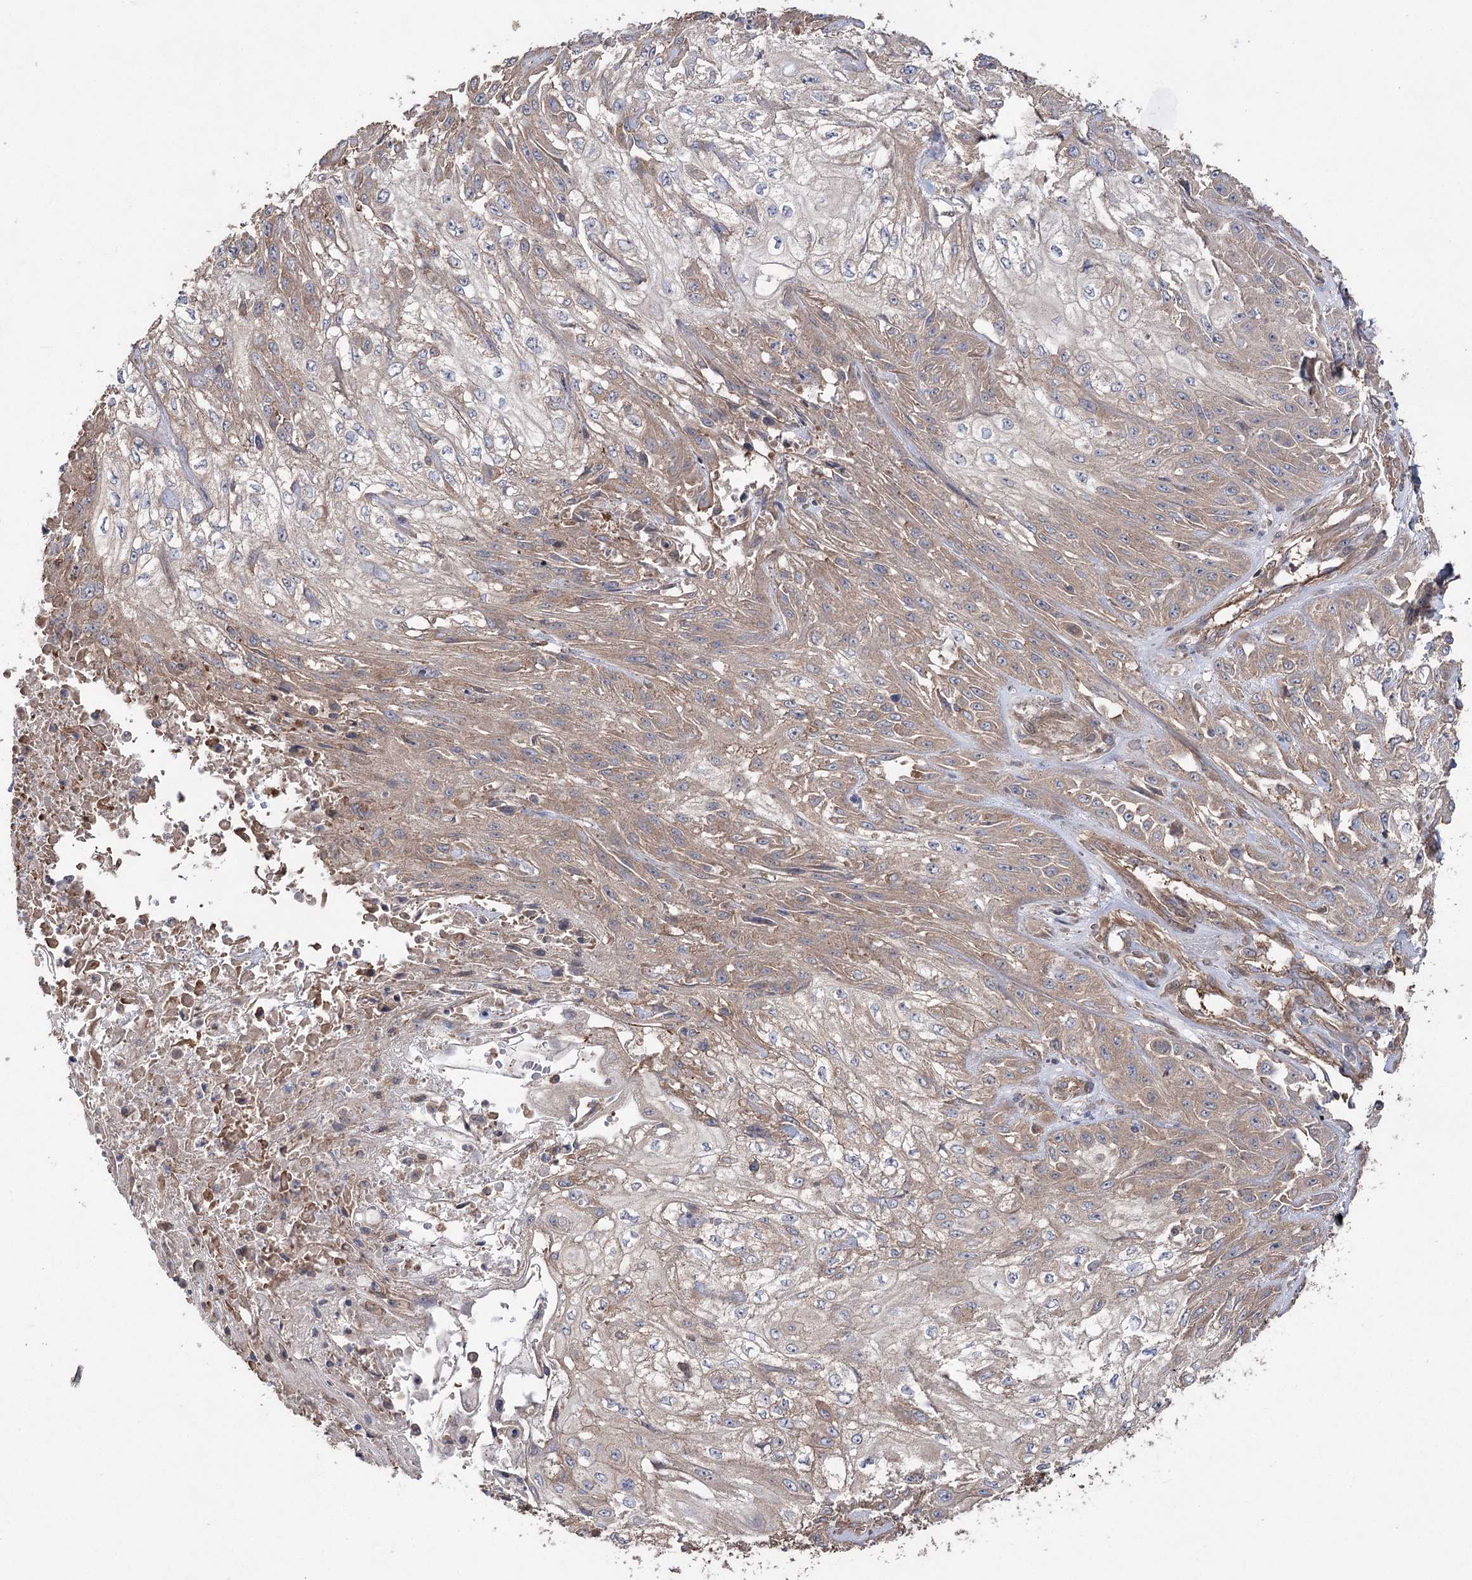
{"staining": {"intensity": "weak", "quantity": "25%-75%", "location": "cytoplasmic/membranous"}, "tissue": "skin cancer", "cell_type": "Tumor cells", "image_type": "cancer", "snomed": [{"axis": "morphology", "description": "Squamous cell carcinoma, NOS"}, {"axis": "morphology", "description": "Squamous cell carcinoma, metastatic, NOS"}, {"axis": "topography", "description": "Skin"}, {"axis": "topography", "description": "Lymph node"}], "caption": "The immunohistochemical stain highlights weak cytoplasmic/membranous staining in tumor cells of squamous cell carcinoma (skin) tissue.", "gene": "LARS2", "patient": {"sex": "male", "age": 75}}